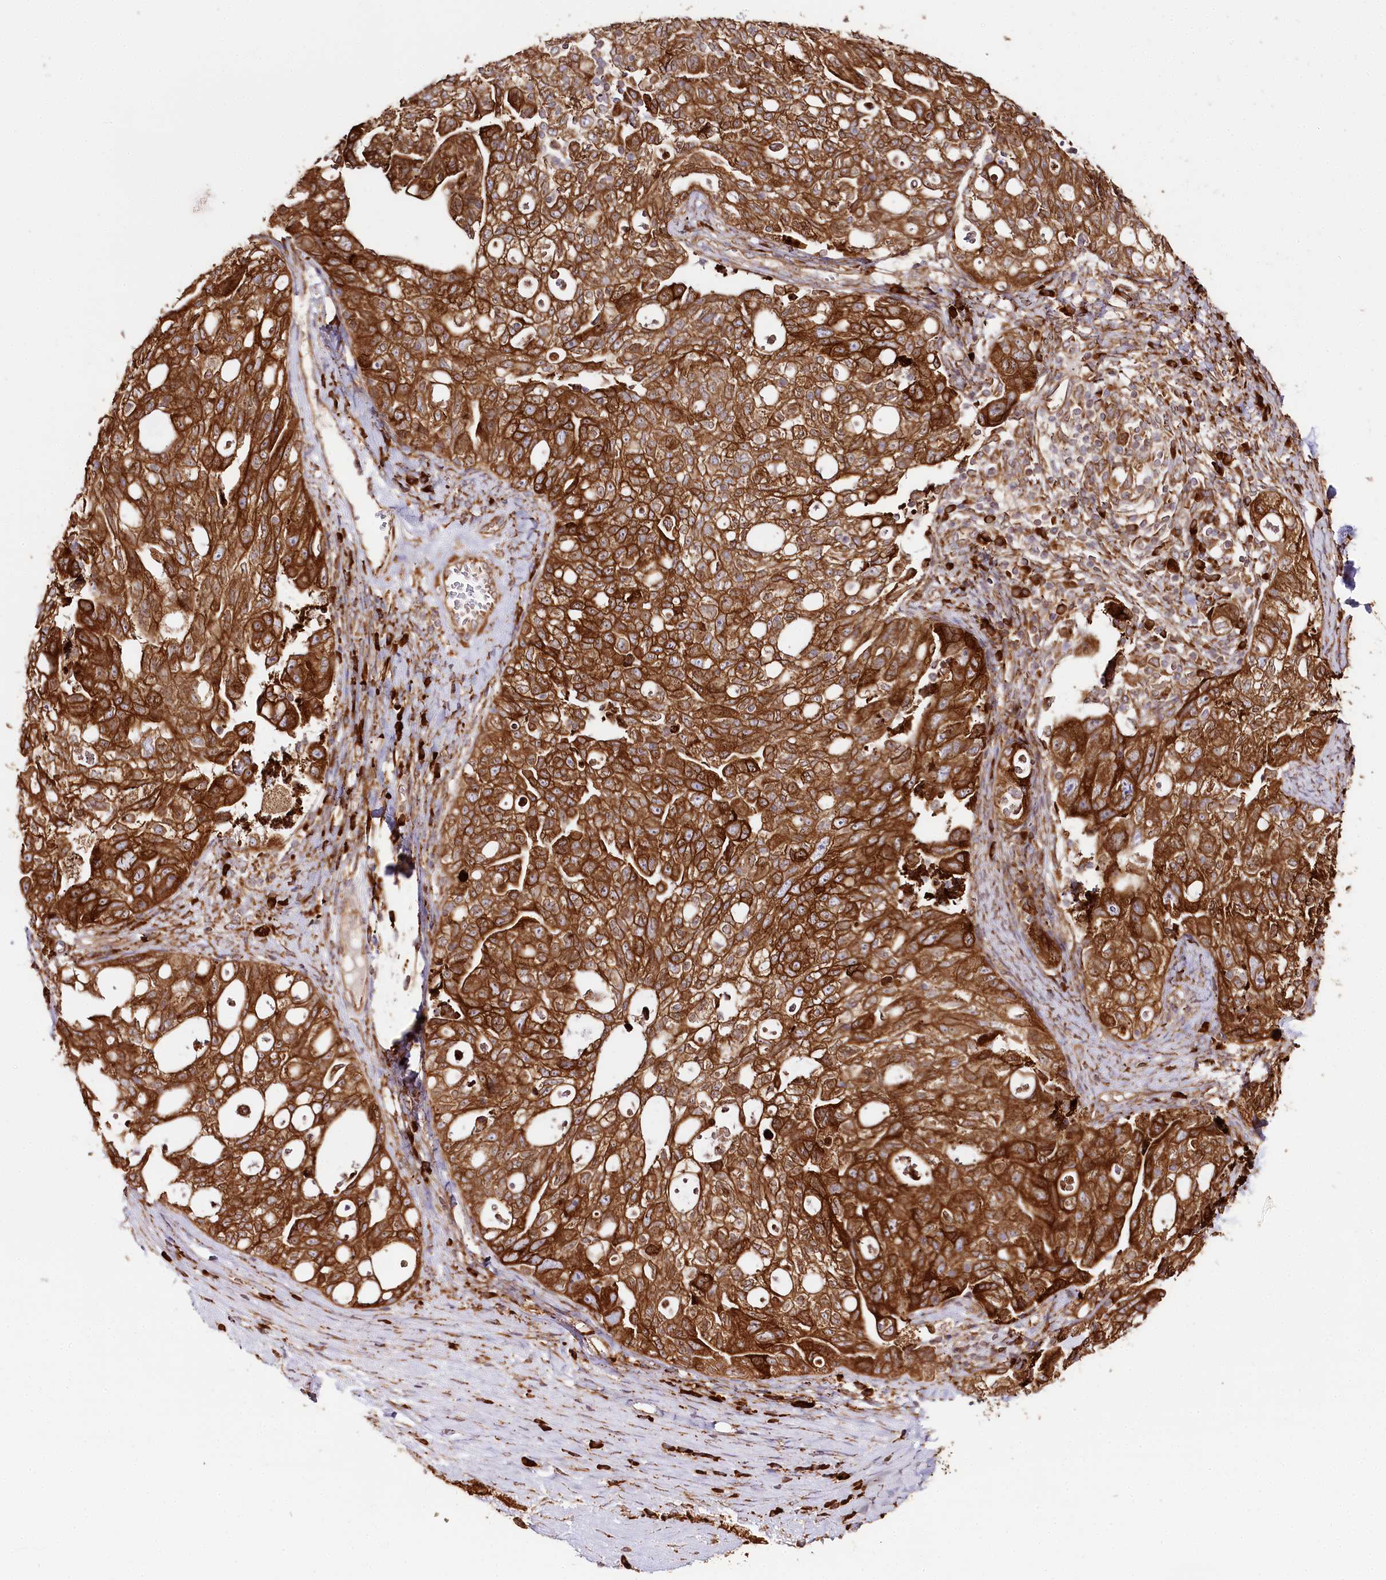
{"staining": {"intensity": "strong", "quantity": ">75%", "location": "cytoplasmic/membranous"}, "tissue": "ovarian cancer", "cell_type": "Tumor cells", "image_type": "cancer", "snomed": [{"axis": "morphology", "description": "Carcinoma, NOS"}, {"axis": "morphology", "description": "Cystadenocarcinoma, serous, NOS"}, {"axis": "topography", "description": "Ovary"}], "caption": "This is a histology image of IHC staining of ovarian cancer (carcinoma), which shows strong expression in the cytoplasmic/membranous of tumor cells.", "gene": "CNPY2", "patient": {"sex": "female", "age": 69}}